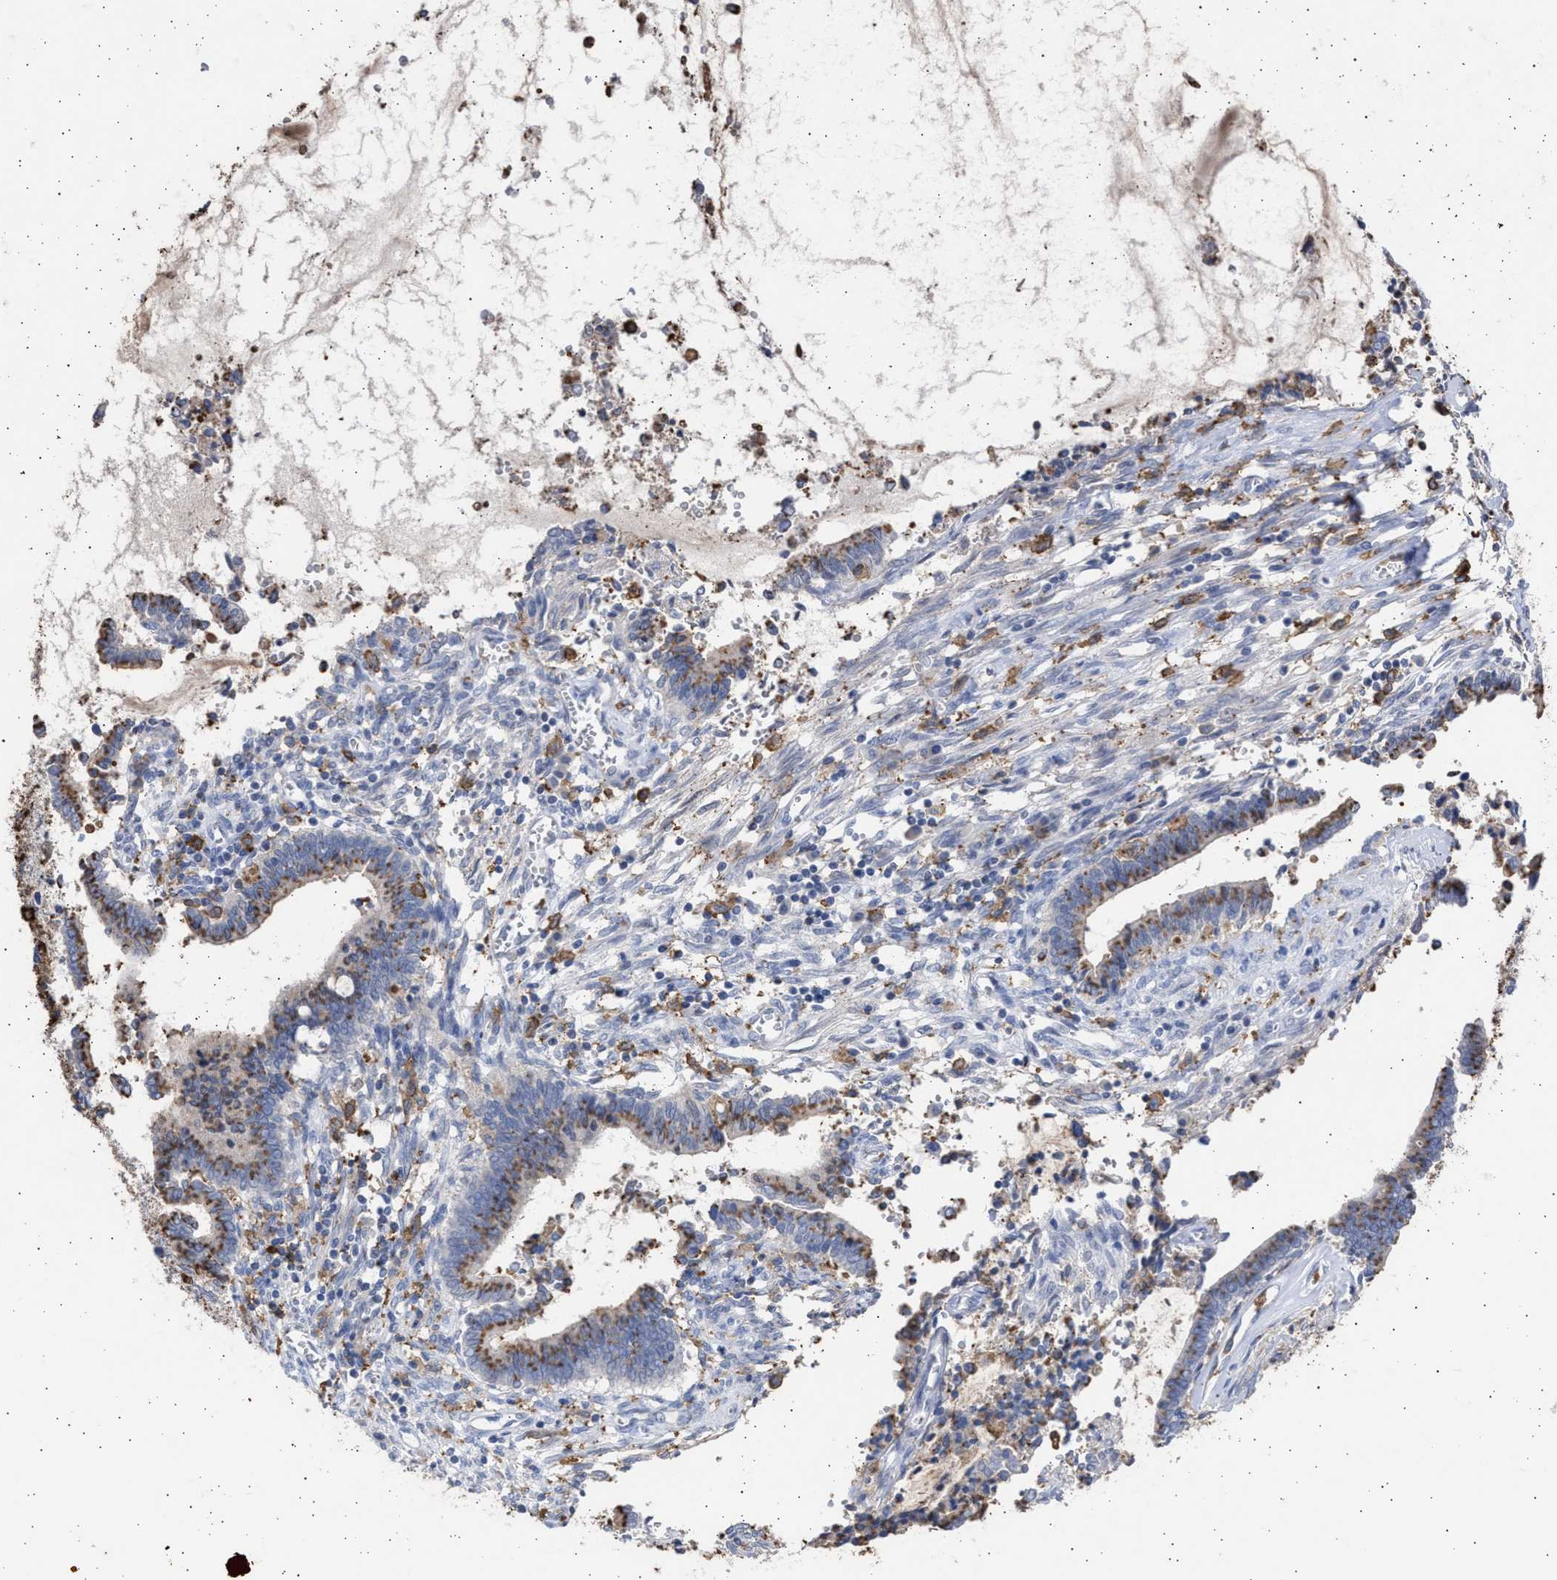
{"staining": {"intensity": "moderate", "quantity": ">75%", "location": "cytoplasmic/membranous"}, "tissue": "cervical cancer", "cell_type": "Tumor cells", "image_type": "cancer", "snomed": [{"axis": "morphology", "description": "Adenocarcinoma, NOS"}, {"axis": "topography", "description": "Cervix"}], "caption": "Immunohistochemical staining of human adenocarcinoma (cervical) demonstrates medium levels of moderate cytoplasmic/membranous expression in about >75% of tumor cells.", "gene": "FCER1A", "patient": {"sex": "female", "age": 44}}